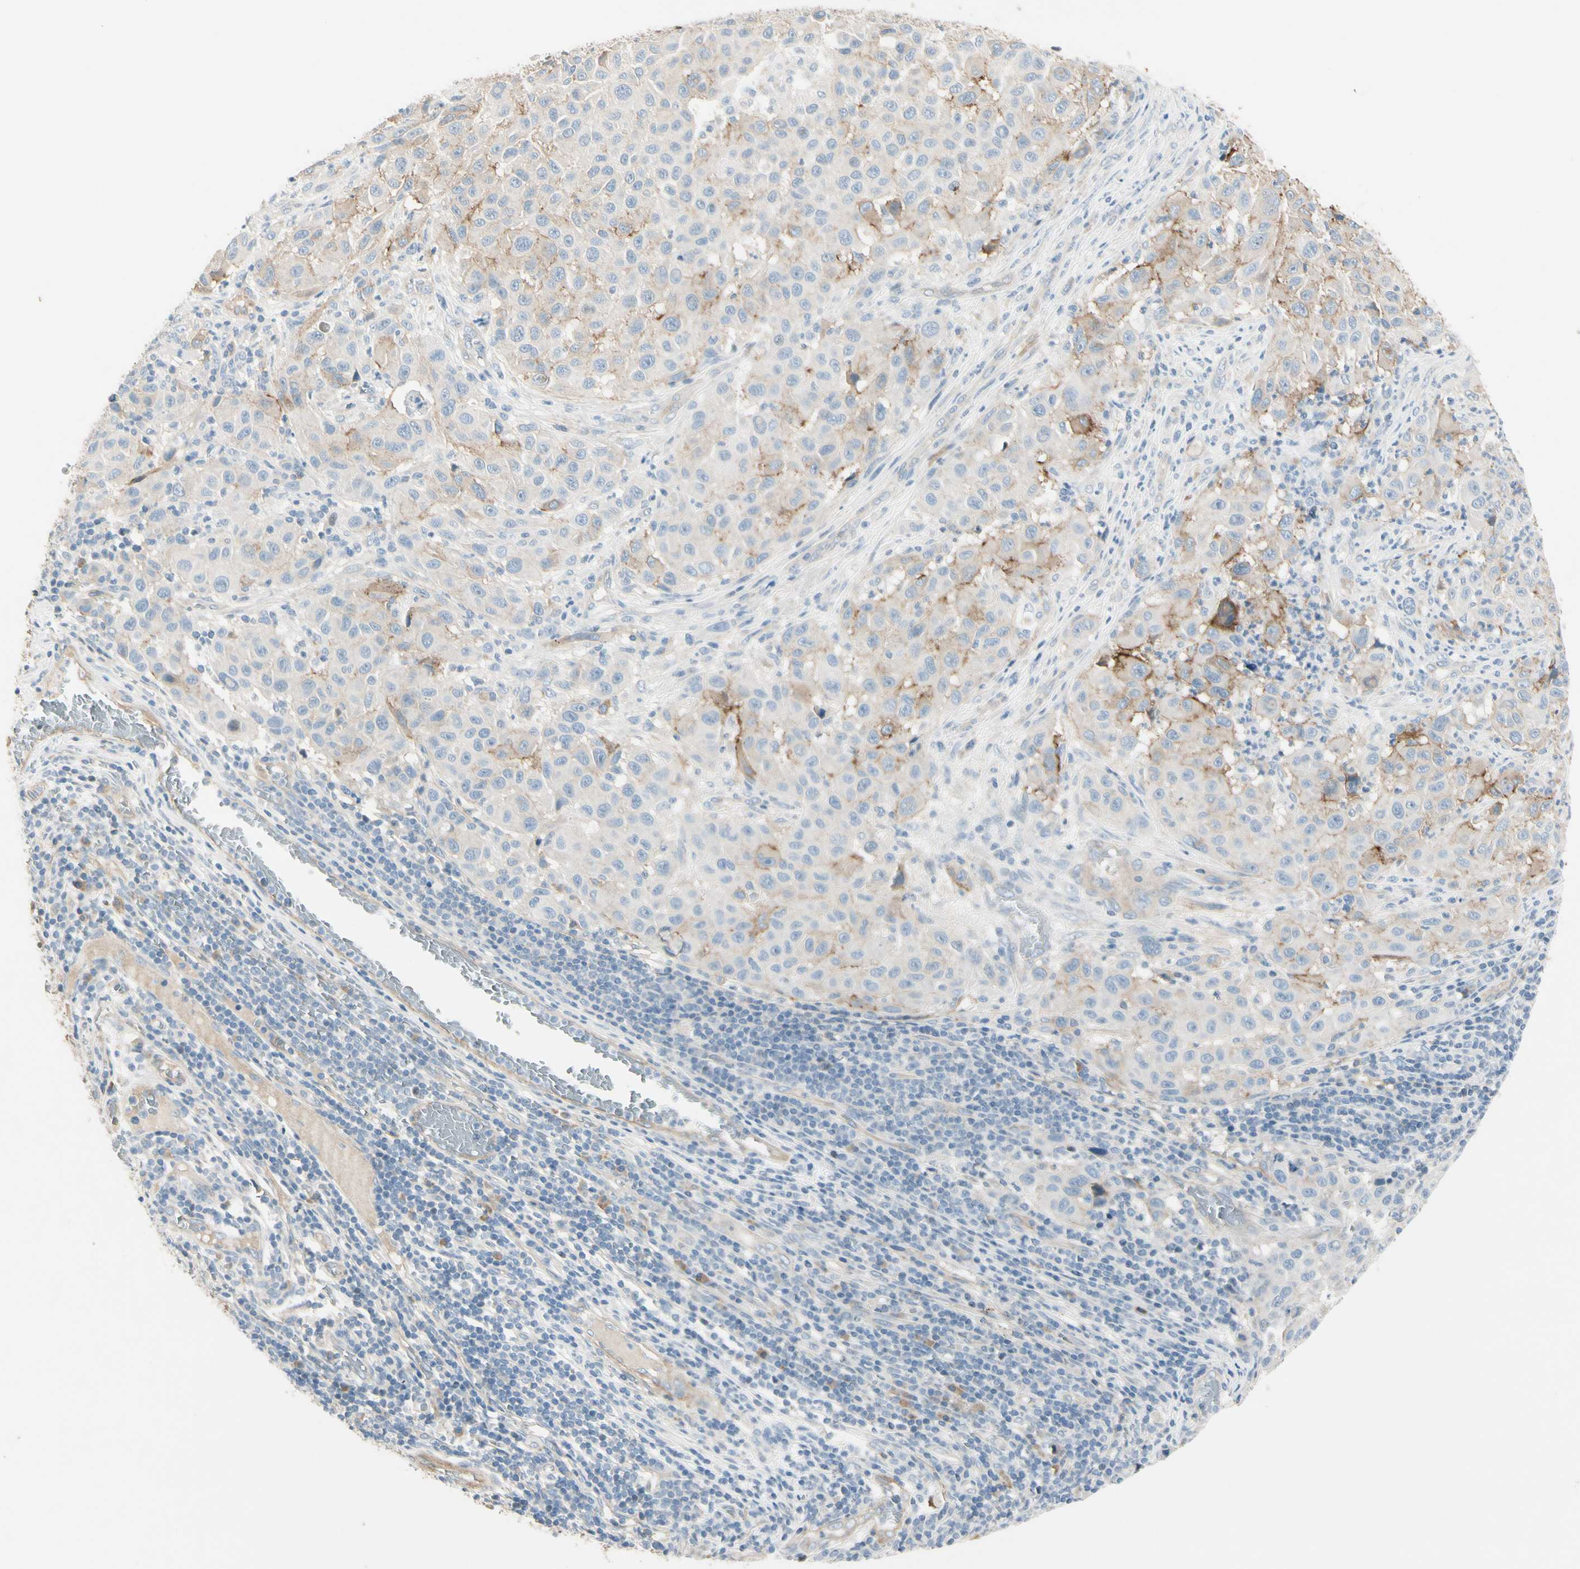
{"staining": {"intensity": "weak", "quantity": "25%-75%", "location": "cytoplasmic/membranous"}, "tissue": "melanoma", "cell_type": "Tumor cells", "image_type": "cancer", "snomed": [{"axis": "morphology", "description": "Malignant melanoma, Metastatic site"}, {"axis": "topography", "description": "Lymph node"}], "caption": "Melanoma stained with immunohistochemistry (IHC) shows weak cytoplasmic/membranous positivity in about 25%-75% of tumor cells.", "gene": "ITGA3", "patient": {"sex": "male", "age": 61}}